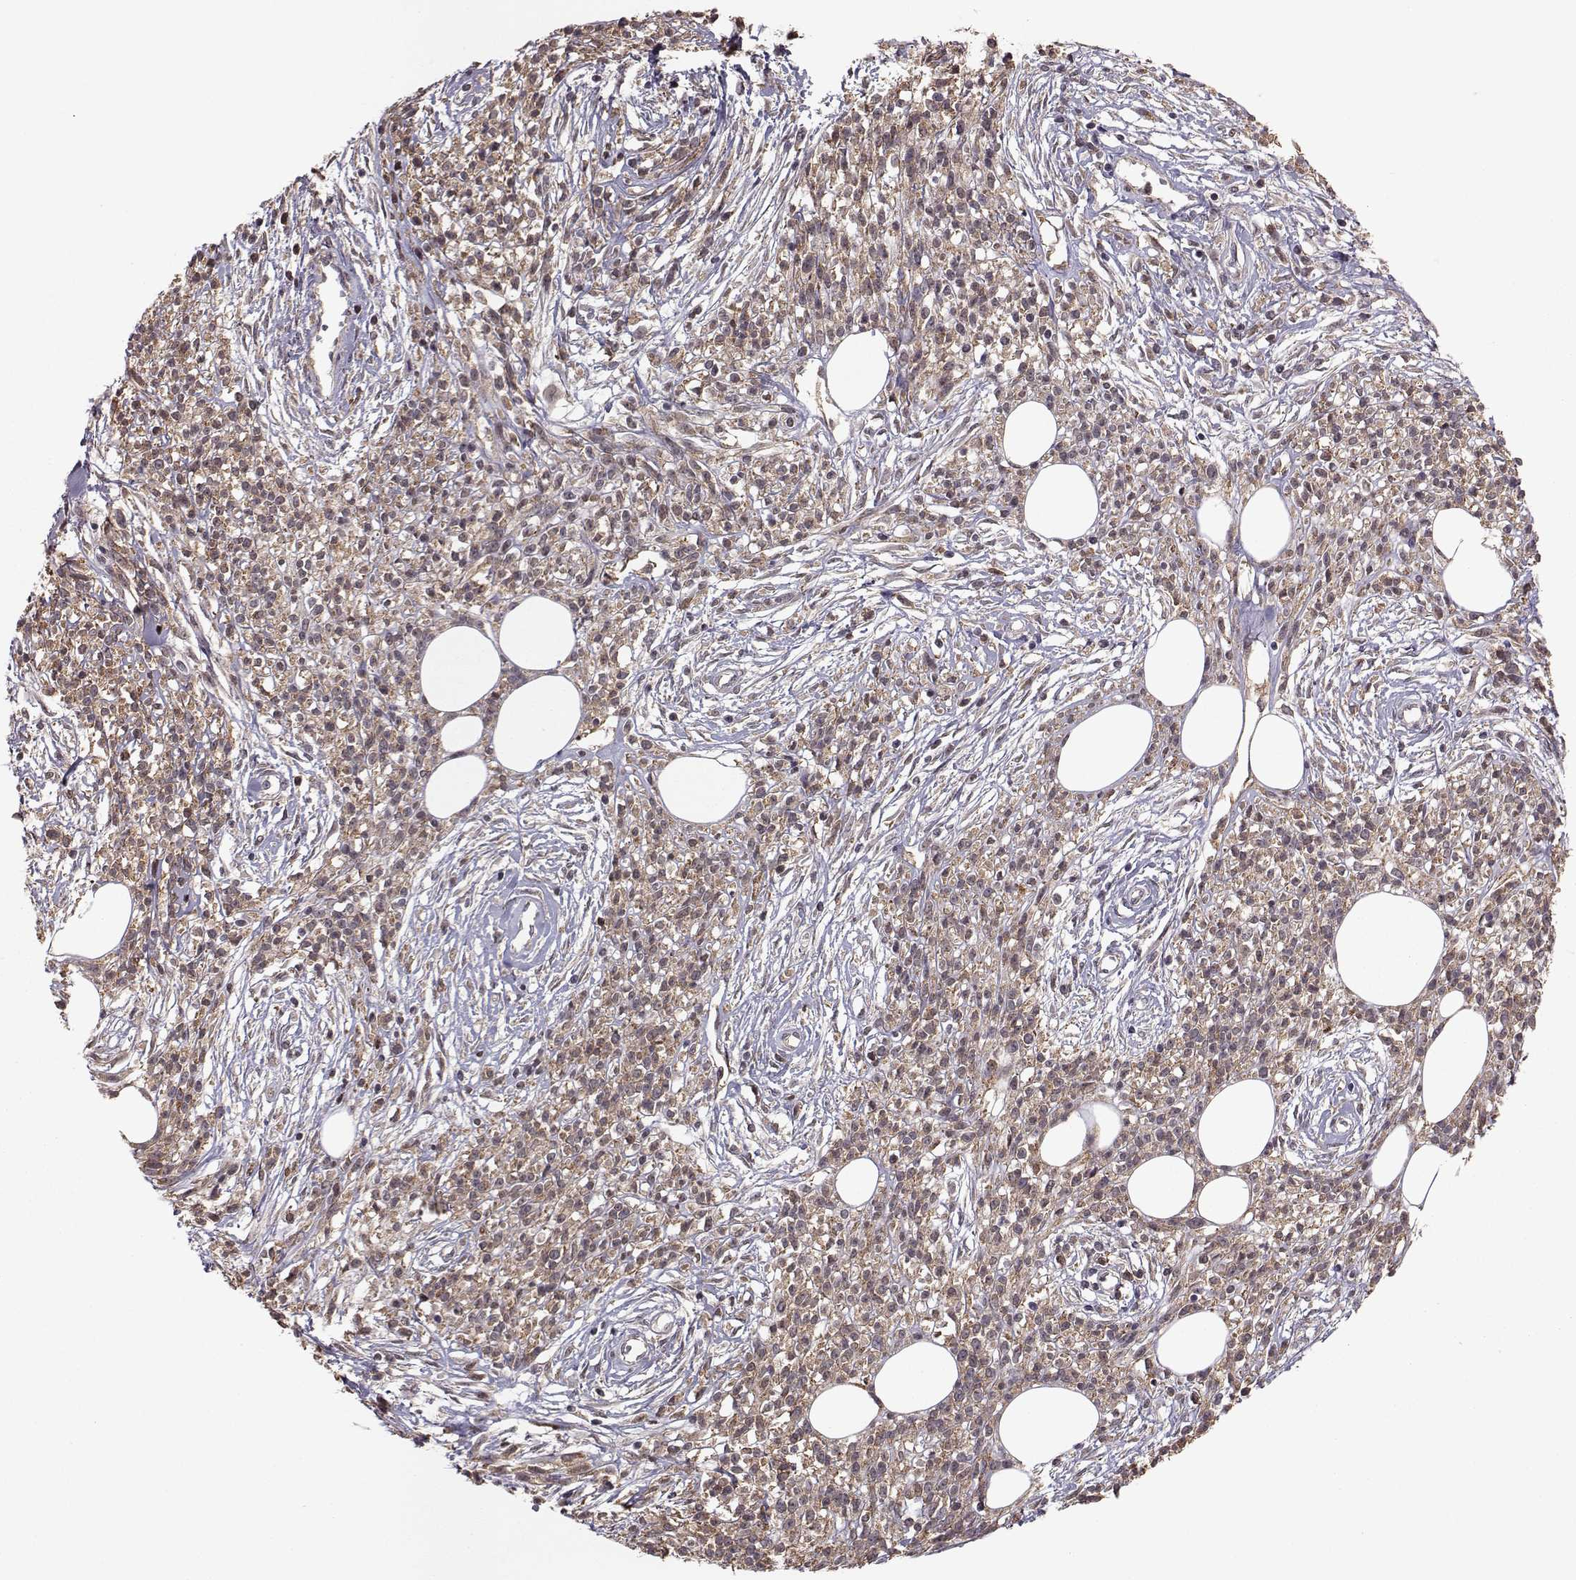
{"staining": {"intensity": "moderate", "quantity": "25%-75%", "location": "cytoplasmic/membranous"}, "tissue": "melanoma", "cell_type": "Tumor cells", "image_type": "cancer", "snomed": [{"axis": "morphology", "description": "Malignant melanoma, NOS"}, {"axis": "topography", "description": "Skin"}, {"axis": "topography", "description": "Skin of trunk"}], "caption": "Melanoma was stained to show a protein in brown. There is medium levels of moderate cytoplasmic/membranous expression in about 25%-75% of tumor cells.", "gene": "PLEKHG3", "patient": {"sex": "male", "age": 74}}